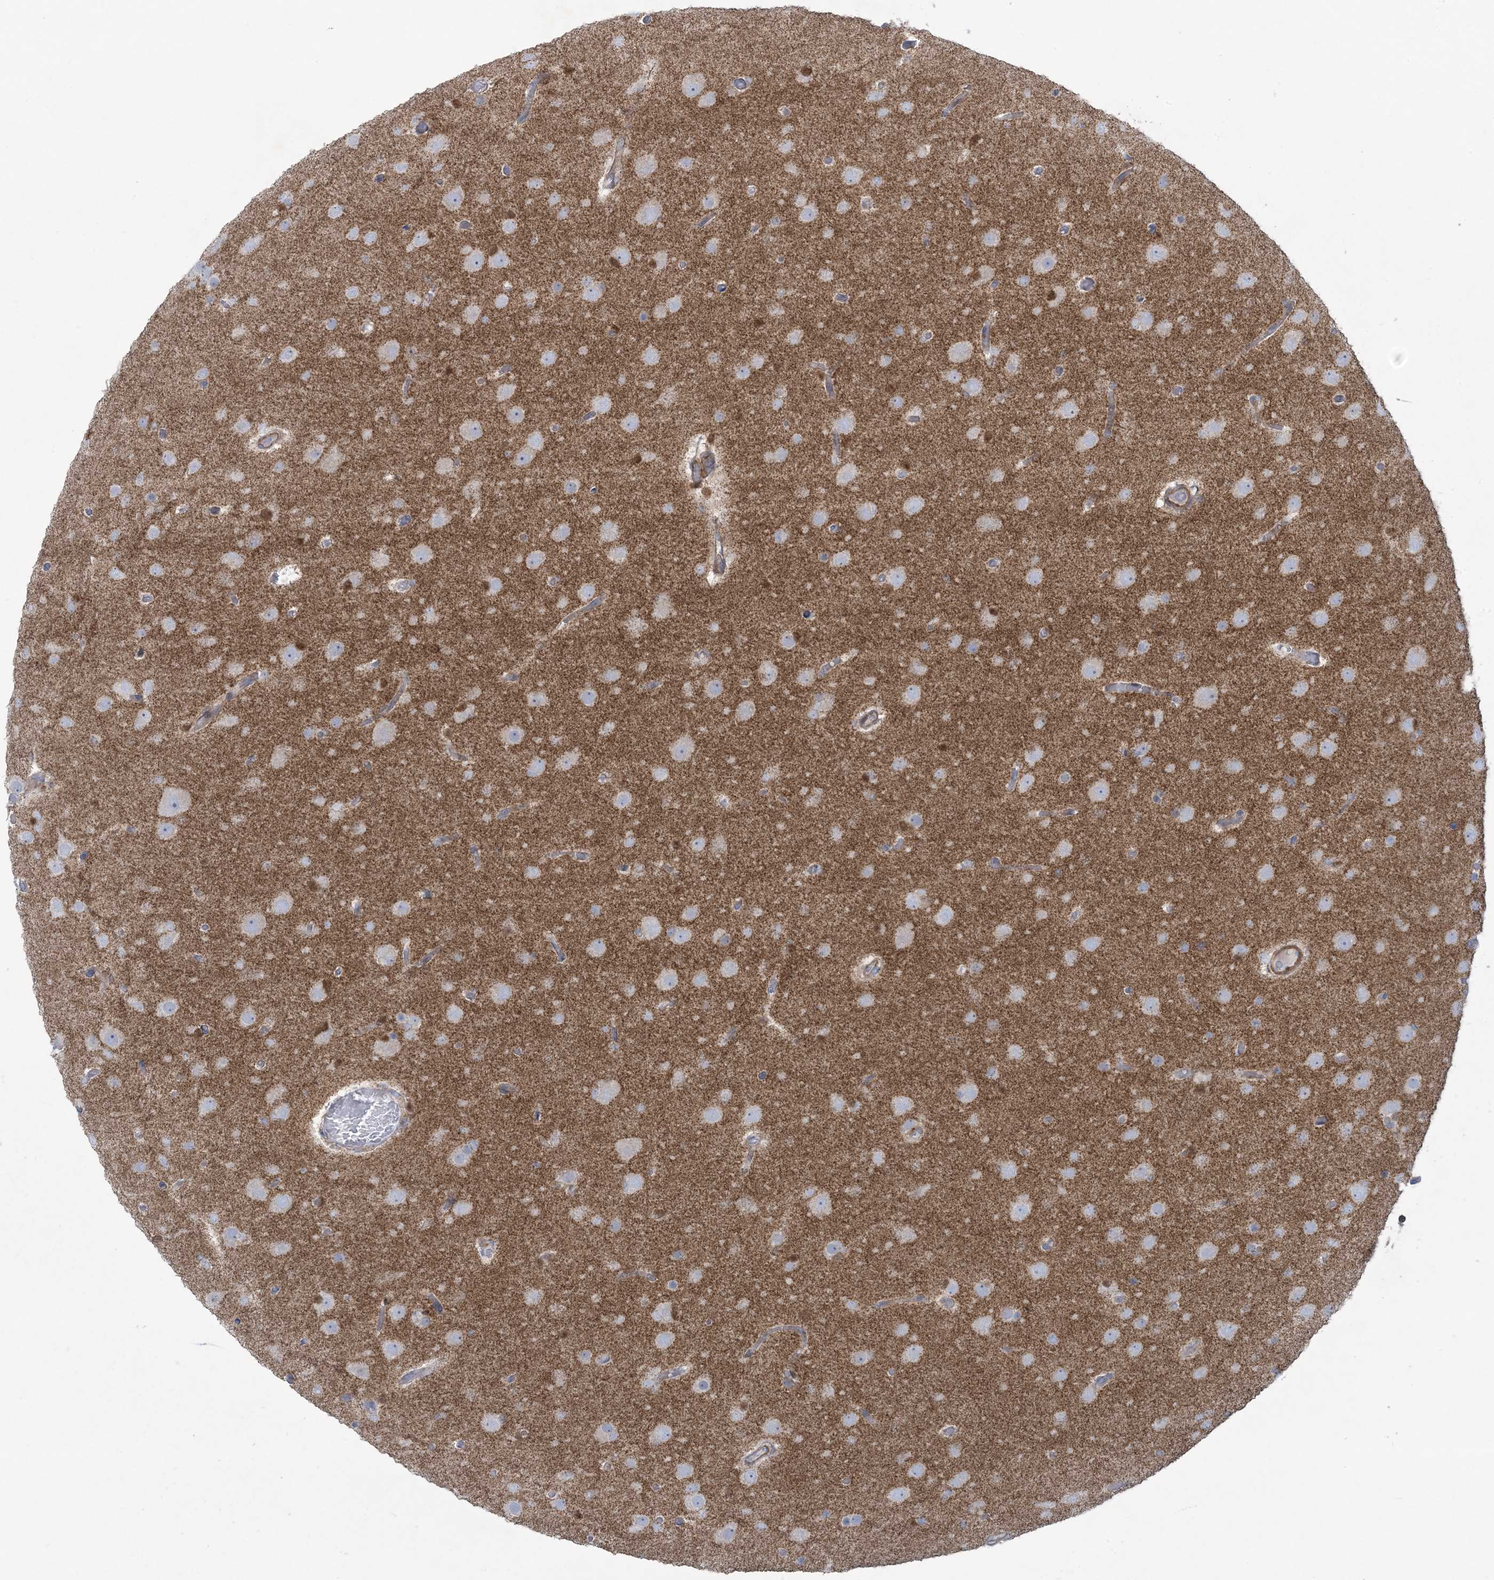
{"staining": {"intensity": "negative", "quantity": "none", "location": "none"}, "tissue": "glioma", "cell_type": "Tumor cells", "image_type": "cancer", "snomed": [{"axis": "morphology", "description": "Glioma, malignant, High grade"}, {"axis": "topography", "description": "Cerebral cortex"}], "caption": "Histopathology image shows no significant protein positivity in tumor cells of glioma.", "gene": "ARHGAP30", "patient": {"sex": "female", "age": 36}}